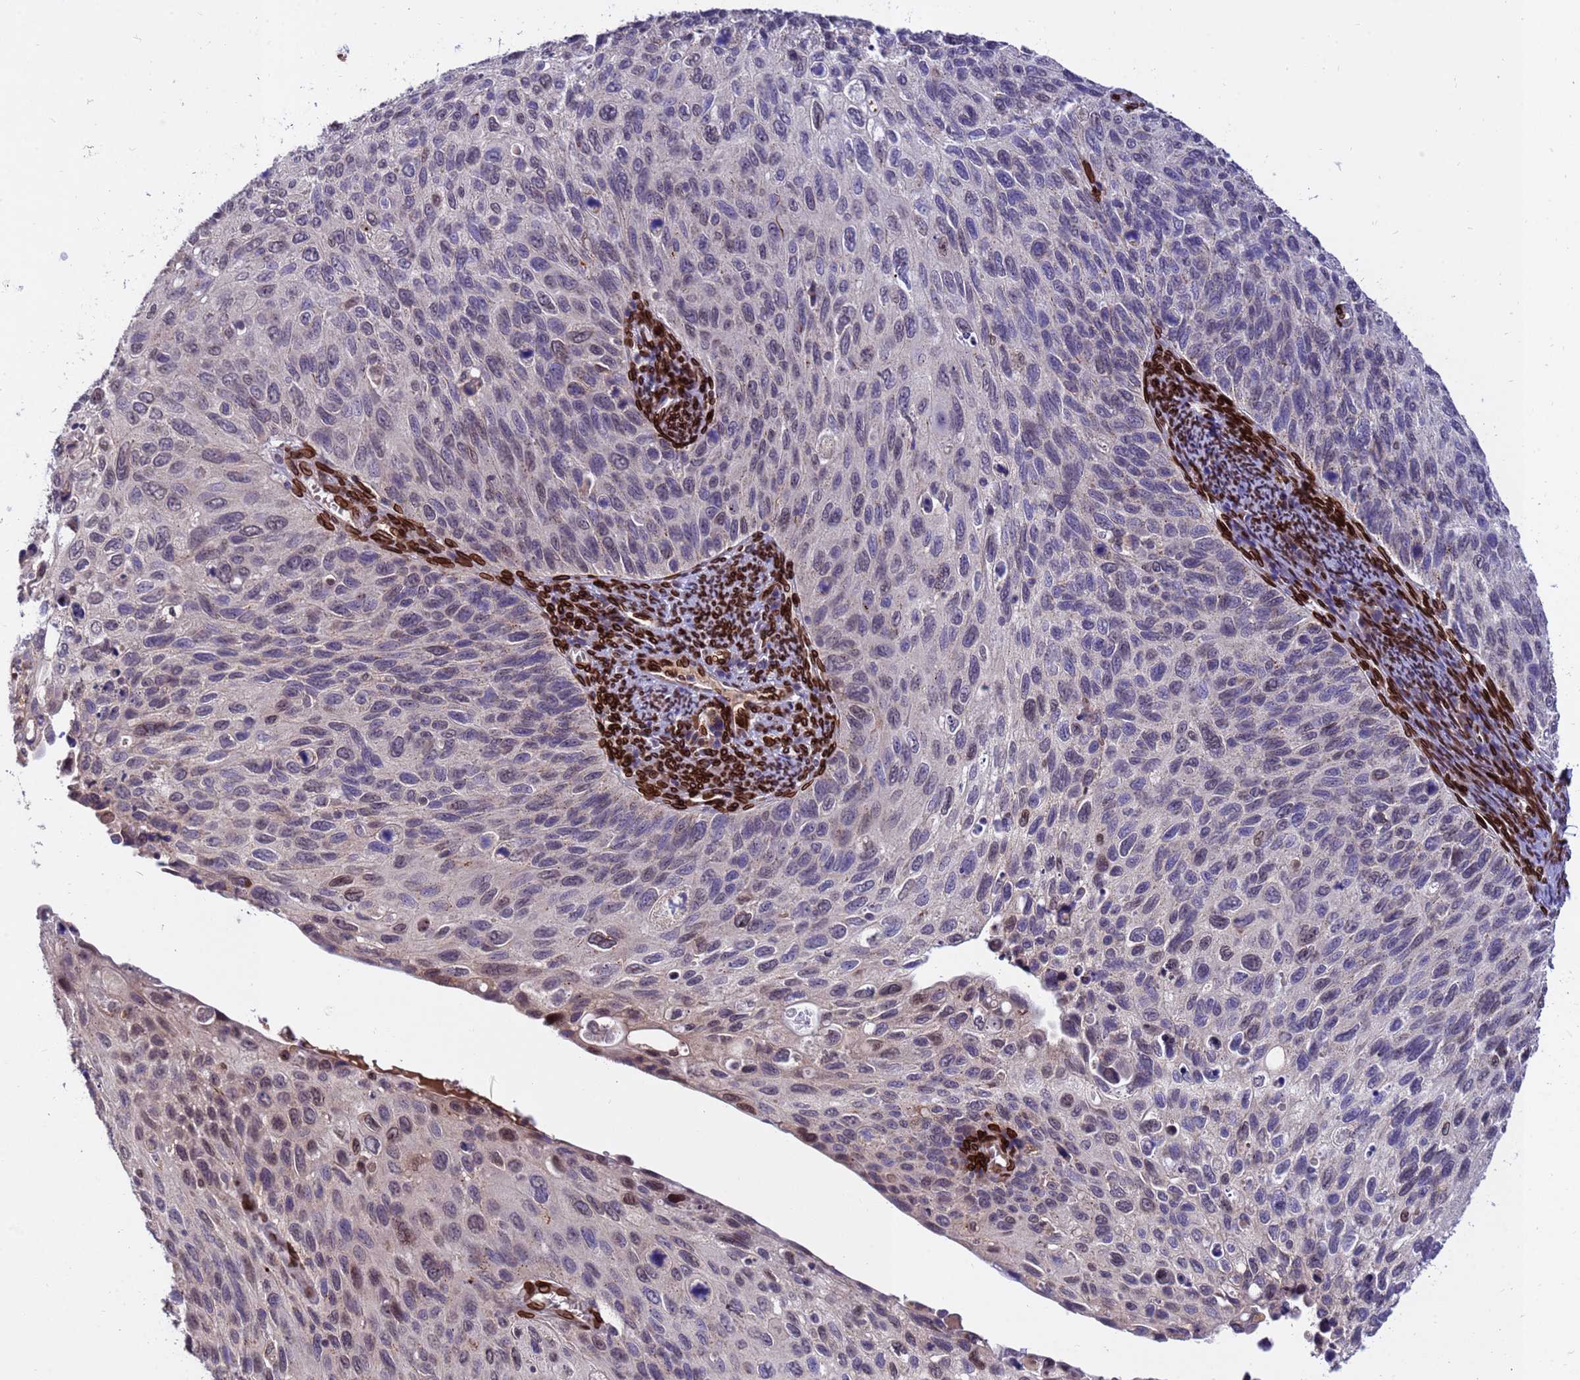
{"staining": {"intensity": "moderate", "quantity": "<25%", "location": "cytoplasmic/membranous,nuclear"}, "tissue": "cervical cancer", "cell_type": "Tumor cells", "image_type": "cancer", "snomed": [{"axis": "morphology", "description": "Squamous cell carcinoma, NOS"}, {"axis": "topography", "description": "Cervix"}], "caption": "There is low levels of moderate cytoplasmic/membranous and nuclear expression in tumor cells of cervical cancer (squamous cell carcinoma), as demonstrated by immunohistochemical staining (brown color).", "gene": "GPR135", "patient": {"sex": "female", "age": 70}}